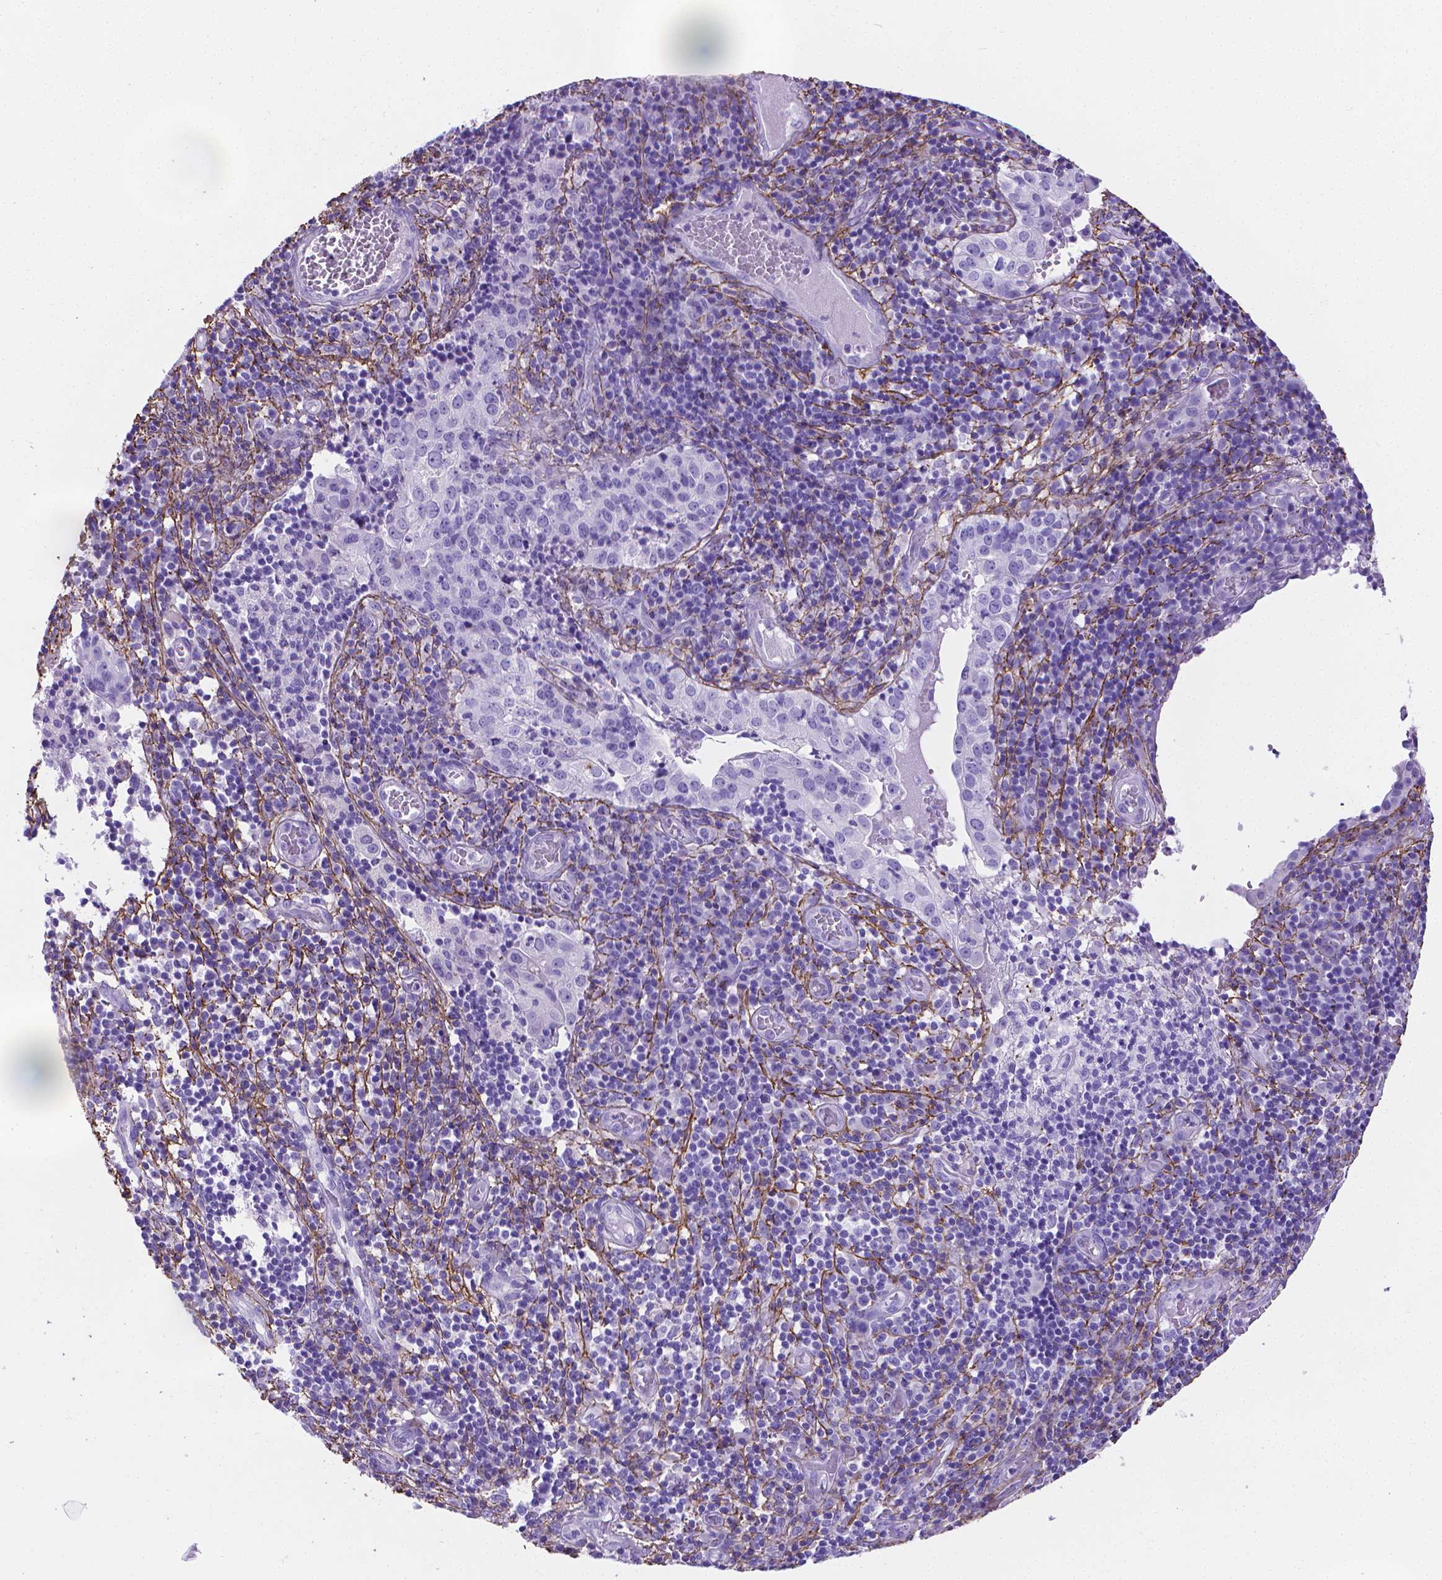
{"staining": {"intensity": "negative", "quantity": "none", "location": "none"}, "tissue": "cervical cancer", "cell_type": "Tumor cells", "image_type": "cancer", "snomed": [{"axis": "morphology", "description": "Squamous cell carcinoma, NOS"}, {"axis": "topography", "description": "Cervix"}], "caption": "Immunohistochemistry (IHC) image of human cervical squamous cell carcinoma stained for a protein (brown), which shows no staining in tumor cells.", "gene": "MFAP2", "patient": {"sex": "female", "age": 39}}